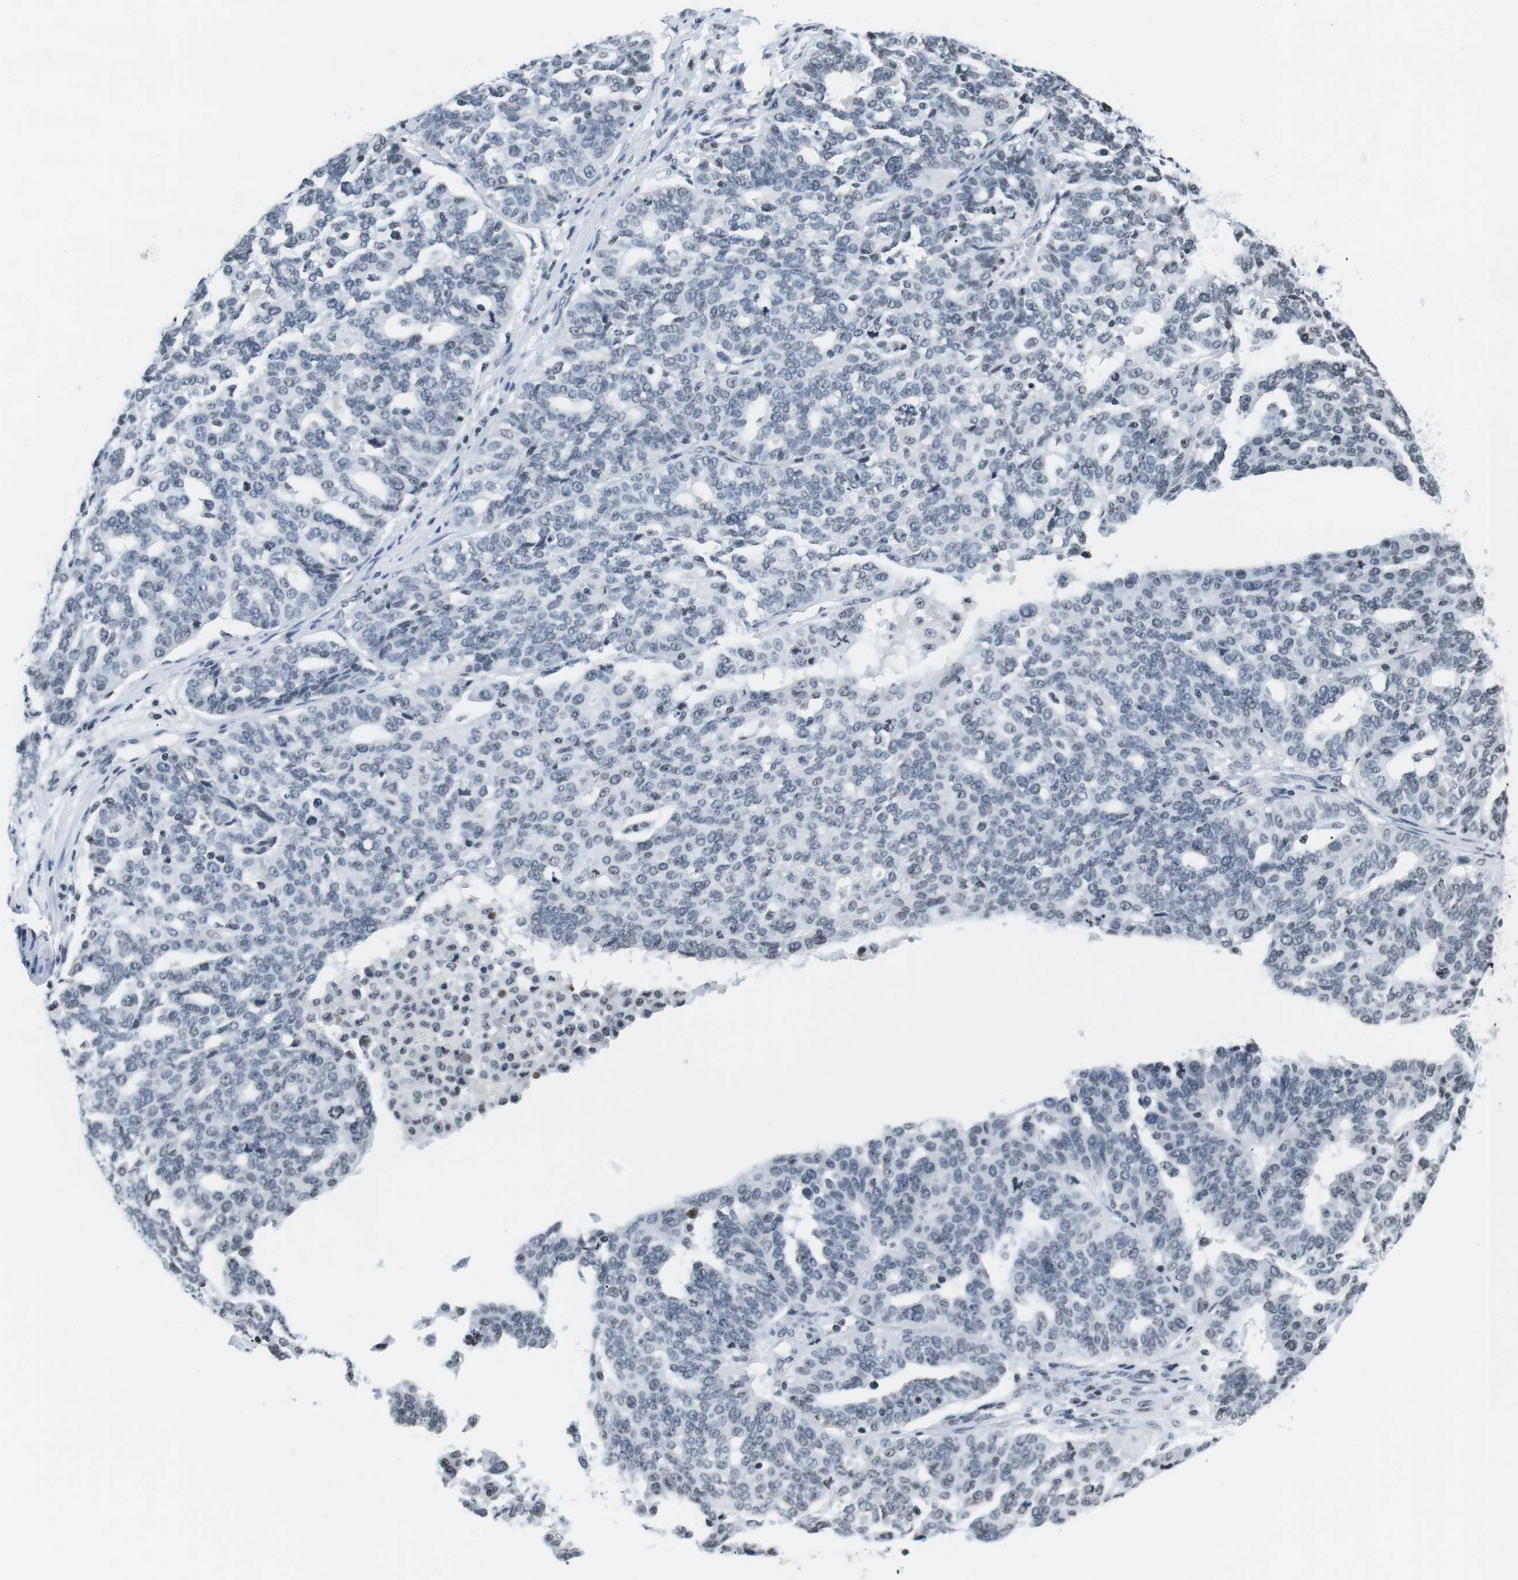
{"staining": {"intensity": "negative", "quantity": "none", "location": "none"}, "tissue": "ovarian cancer", "cell_type": "Tumor cells", "image_type": "cancer", "snomed": [{"axis": "morphology", "description": "Cystadenocarcinoma, serous, NOS"}, {"axis": "topography", "description": "Ovary"}], "caption": "Protein analysis of ovarian serous cystadenocarcinoma displays no significant staining in tumor cells.", "gene": "E2F2", "patient": {"sex": "female", "age": 59}}